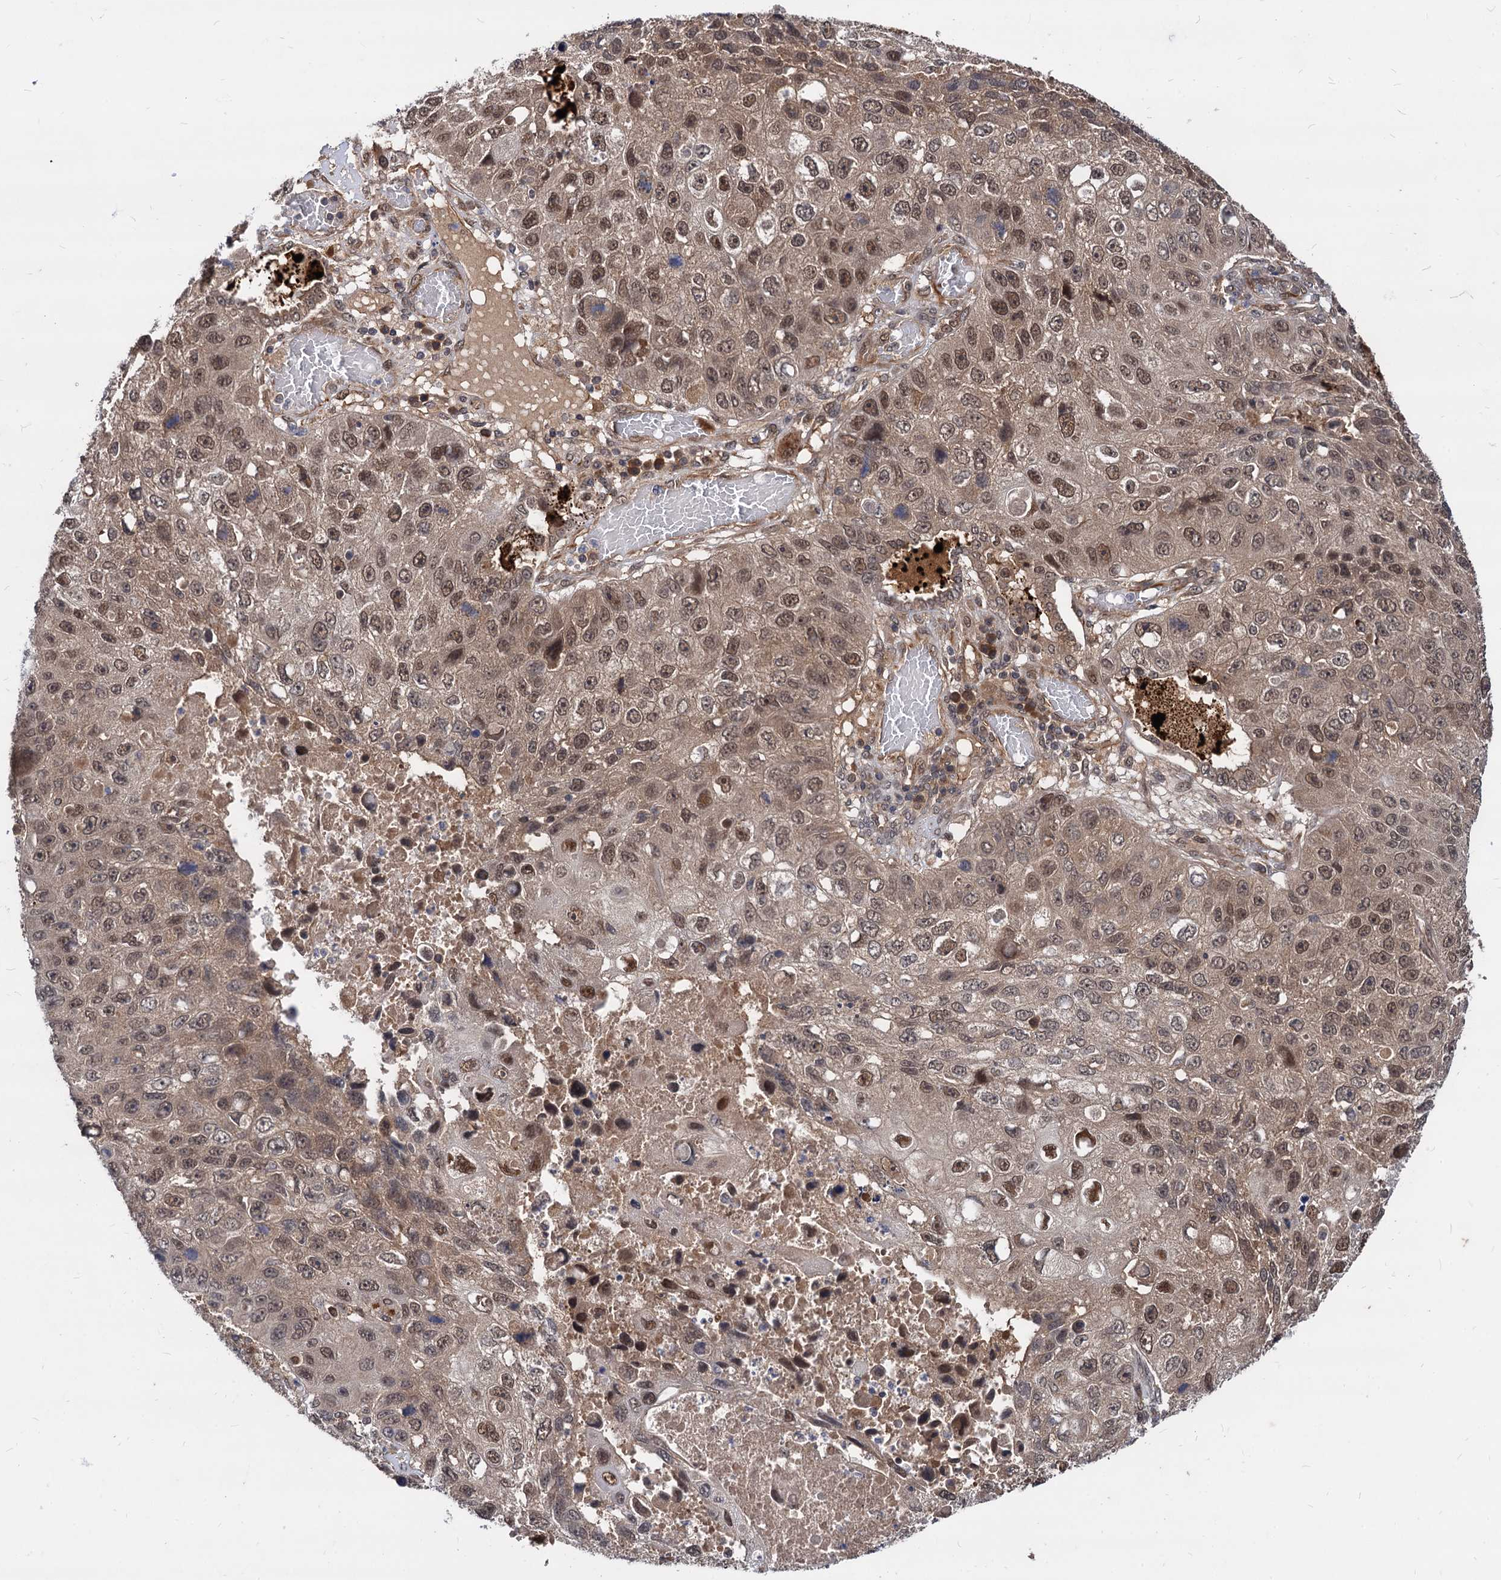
{"staining": {"intensity": "moderate", "quantity": ">75%", "location": "cytoplasmic/membranous,nuclear"}, "tissue": "lung cancer", "cell_type": "Tumor cells", "image_type": "cancer", "snomed": [{"axis": "morphology", "description": "Squamous cell carcinoma, NOS"}, {"axis": "topography", "description": "Lung"}], "caption": "Protein staining of lung cancer (squamous cell carcinoma) tissue shows moderate cytoplasmic/membranous and nuclear staining in about >75% of tumor cells.", "gene": "PSMD4", "patient": {"sex": "male", "age": 61}}